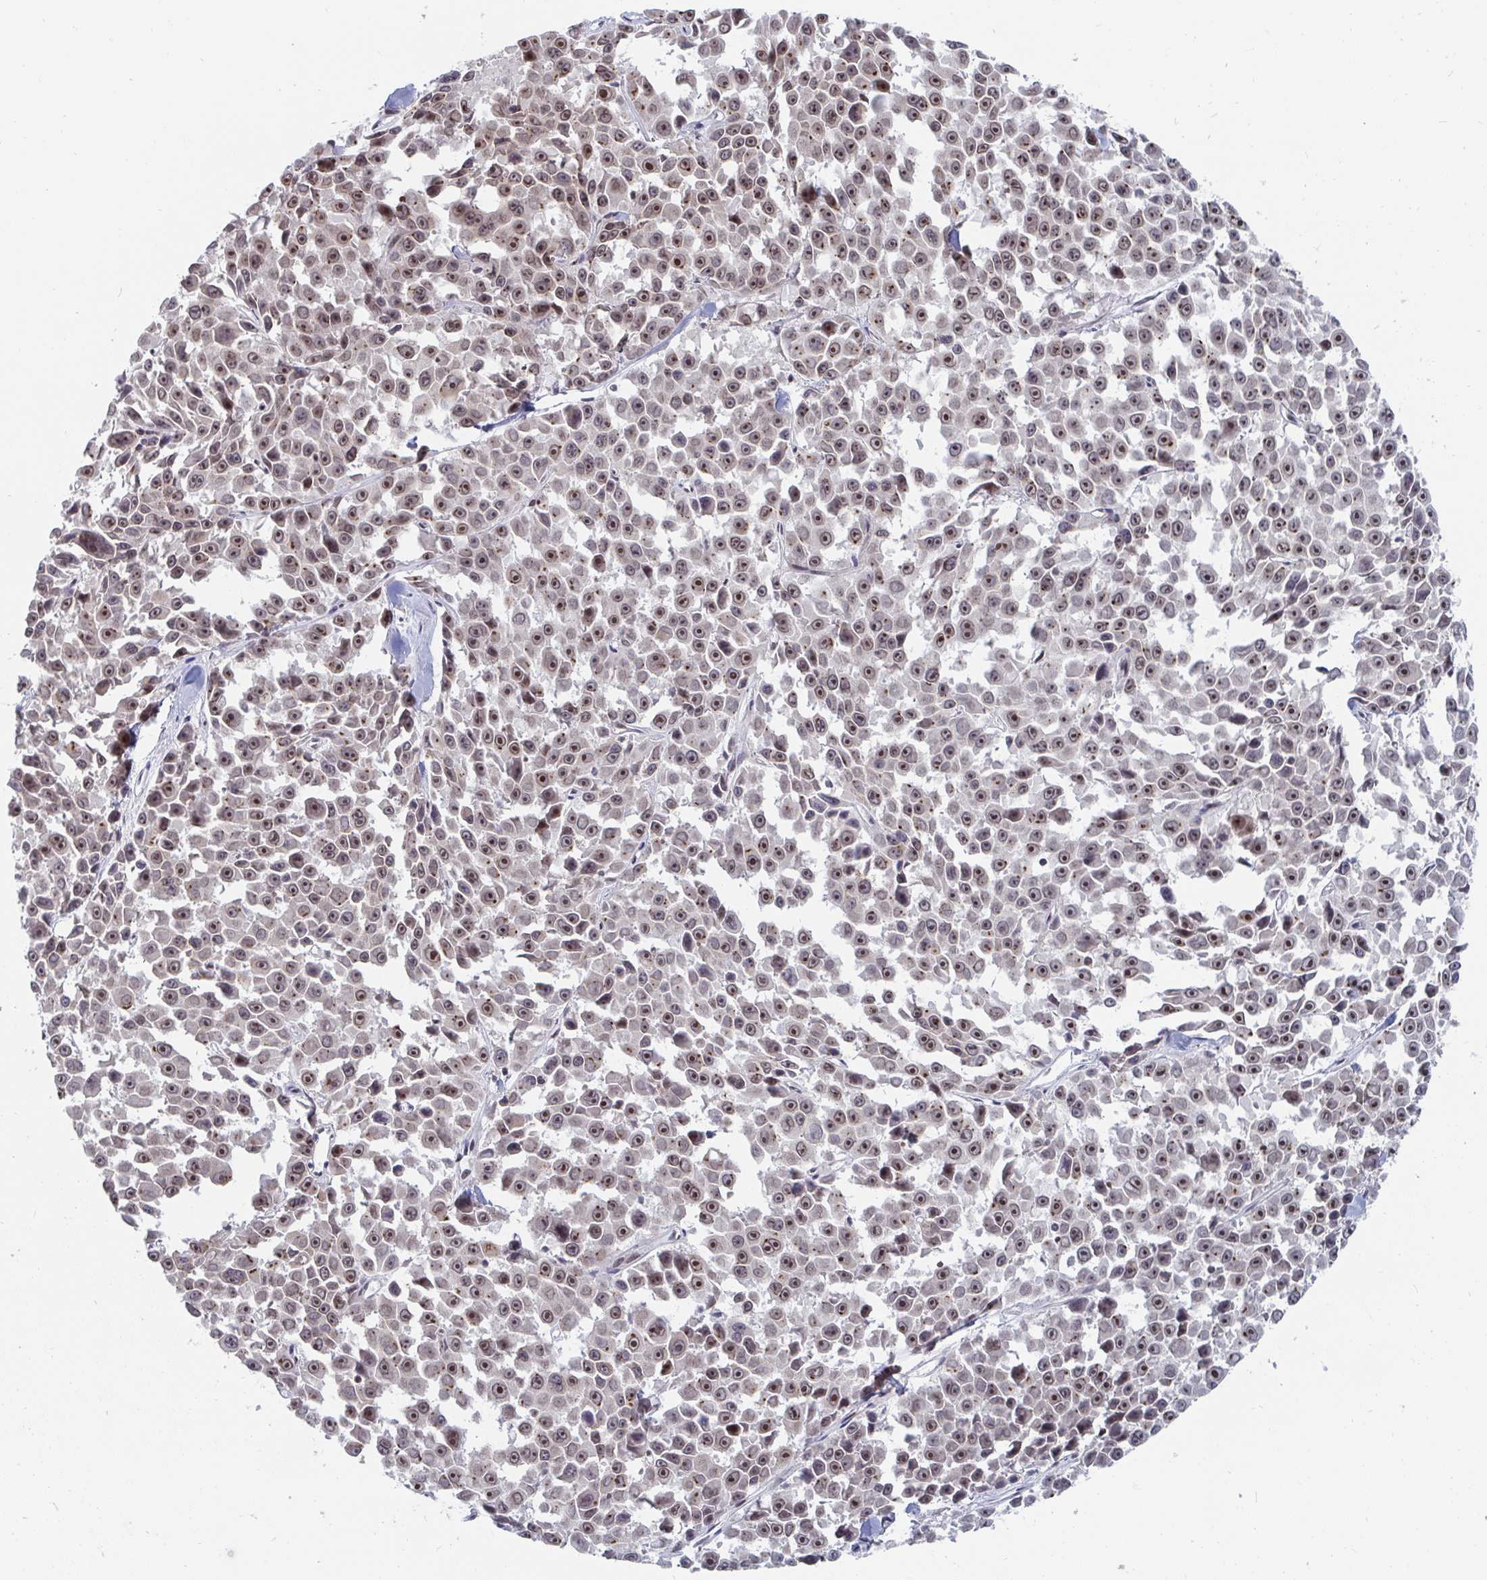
{"staining": {"intensity": "moderate", "quantity": "25%-75%", "location": "nuclear"}, "tissue": "melanoma", "cell_type": "Tumor cells", "image_type": "cancer", "snomed": [{"axis": "morphology", "description": "Malignant melanoma, NOS"}, {"axis": "topography", "description": "Skin"}], "caption": "Human melanoma stained for a protein (brown) demonstrates moderate nuclear positive expression in approximately 25%-75% of tumor cells.", "gene": "TRIP12", "patient": {"sex": "female", "age": 66}}